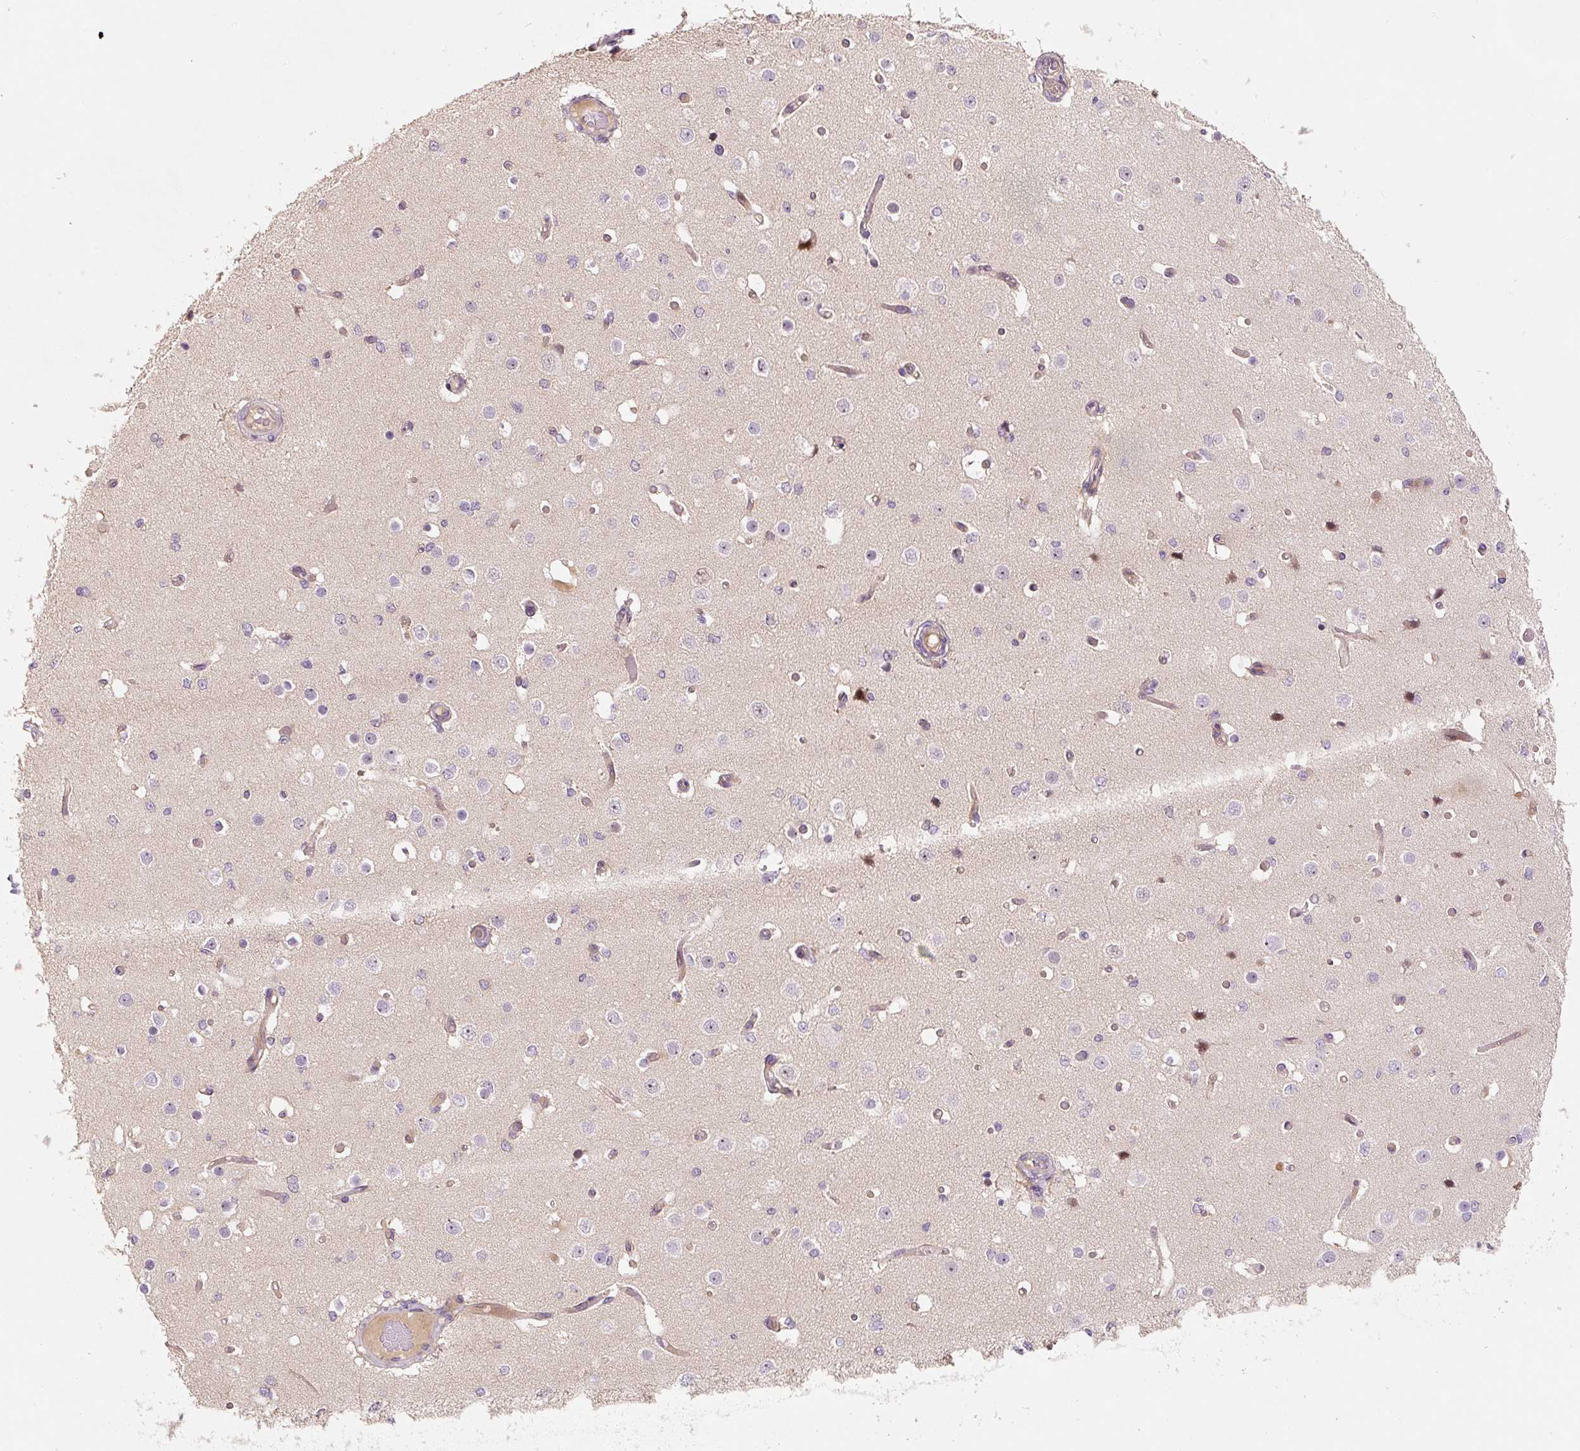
{"staining": {"intensity": "weak", "quantity": "25%-75%", "location": "cytoplasmic/membranous"}, "tissue": "cerebral cortex", "cell_type": "Endothelial cells", "image_type": "normal", "snomed": [{"axis": "morphology", "description": "Normal tissue, NOS"}, {"axis": "morphology", "description": "Inflammation, NOS"}, {"axis": "topography", "description": "Cerebral cortex"}], "caption": "Protein analysis of normal cerebral cortex exhibits weak cytoplasmic/membranous positivity in approximately 25%-75% of endothelial cells. (brown staining indicates protein expression, while blue staining denotes nuclei).", "gene": "PWWP3B", "patient": {"sex": "male", "age": 6}}